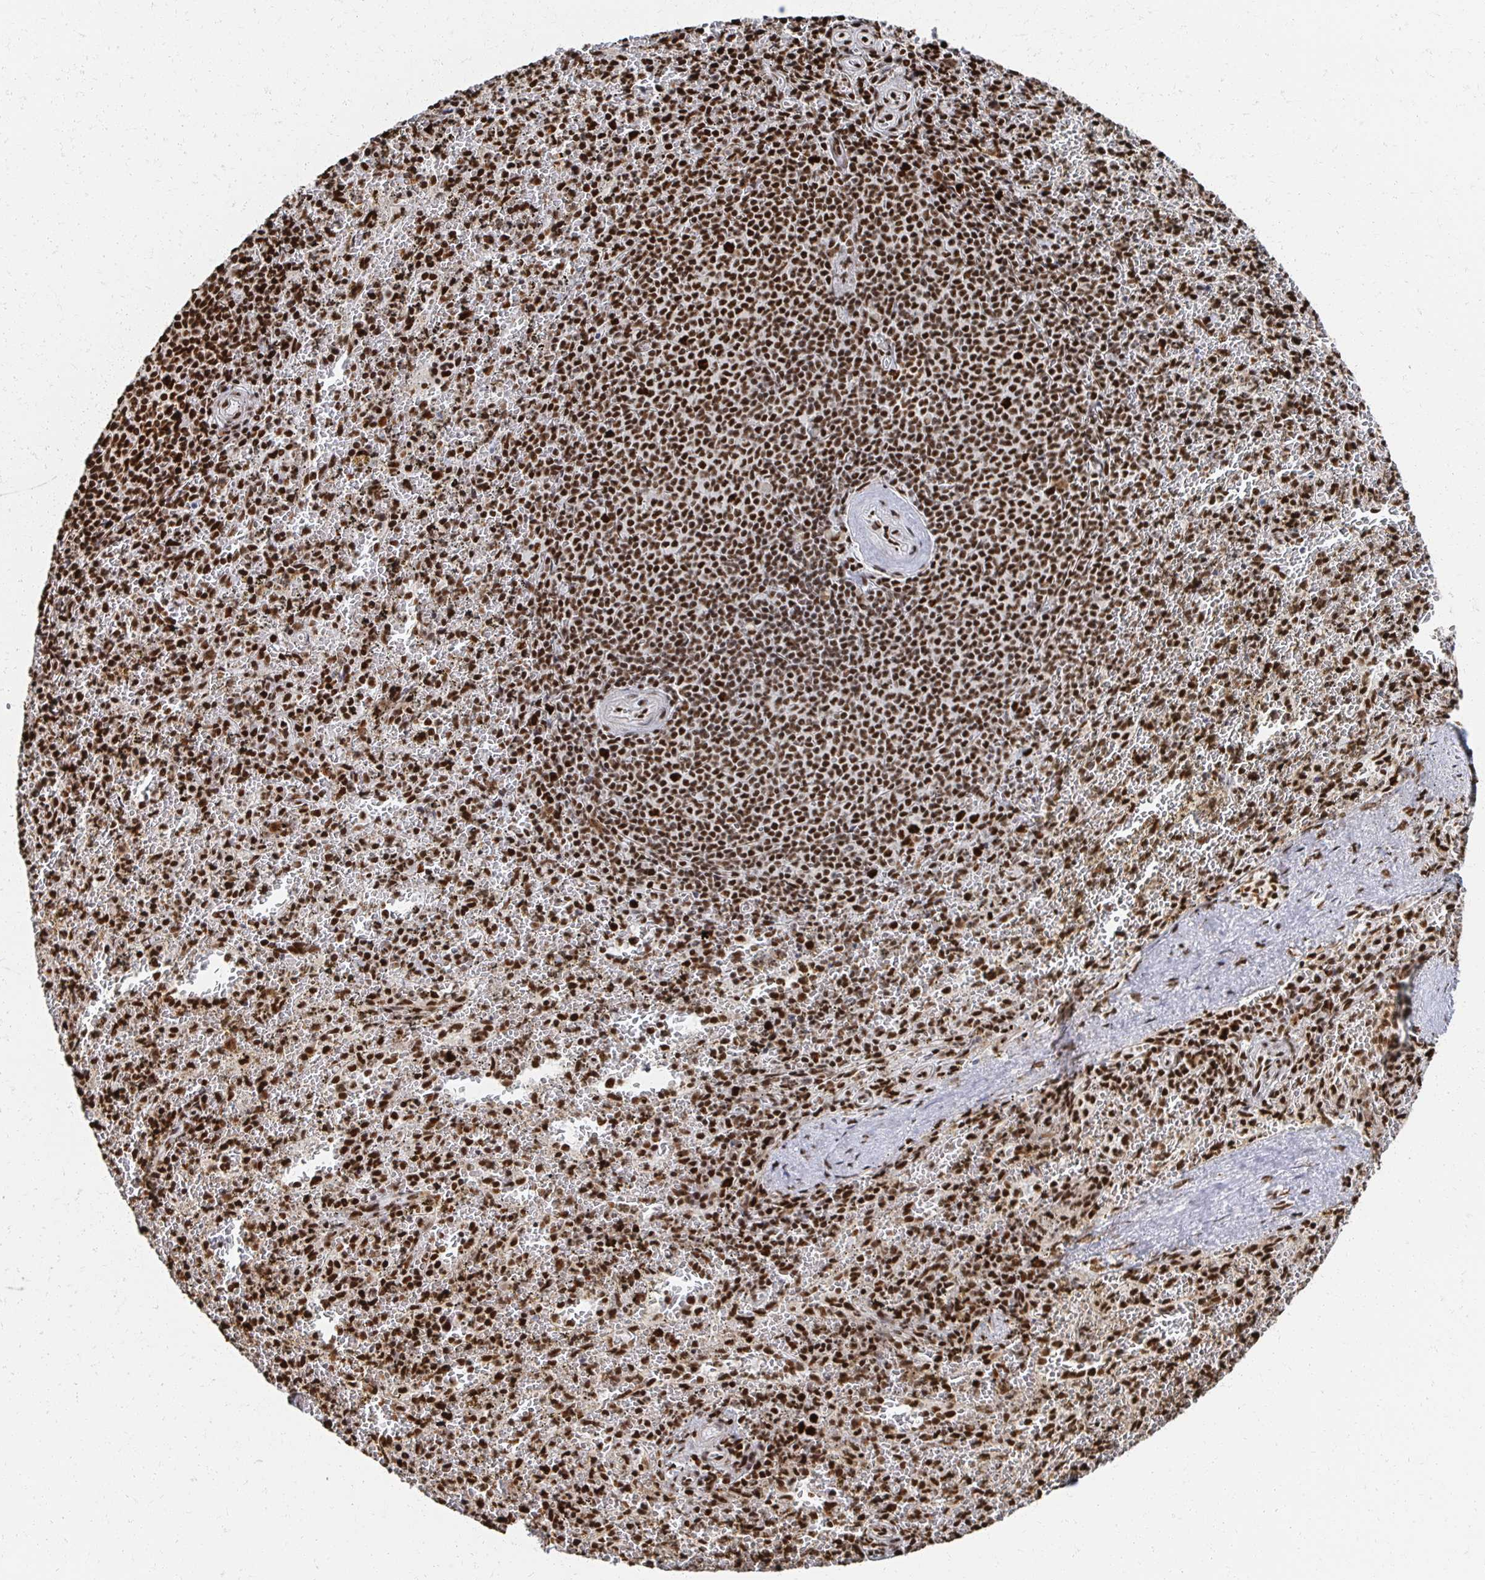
{"staining": {"intensity": "strong", "quantity": ">75%", "location": "nuclear"}, "tissue": "spleen", "cell_type": "Cells in red pulp", "image_type": "normal", "snomed": [{"axis": "morphology", "description": "Normal tissue, NOS"}, {"axis": "topography", "description": "Spleen"}], "caption": "Immunohistochemistry (DAB (3,3'-diaminobenzidine)) staining of normal human spleen exhibits strong nuclear protein staining in approximately >75% of cells in red pulp.", "gene": "RBBP4", "patient": {"sex": "female", "age": 50}}